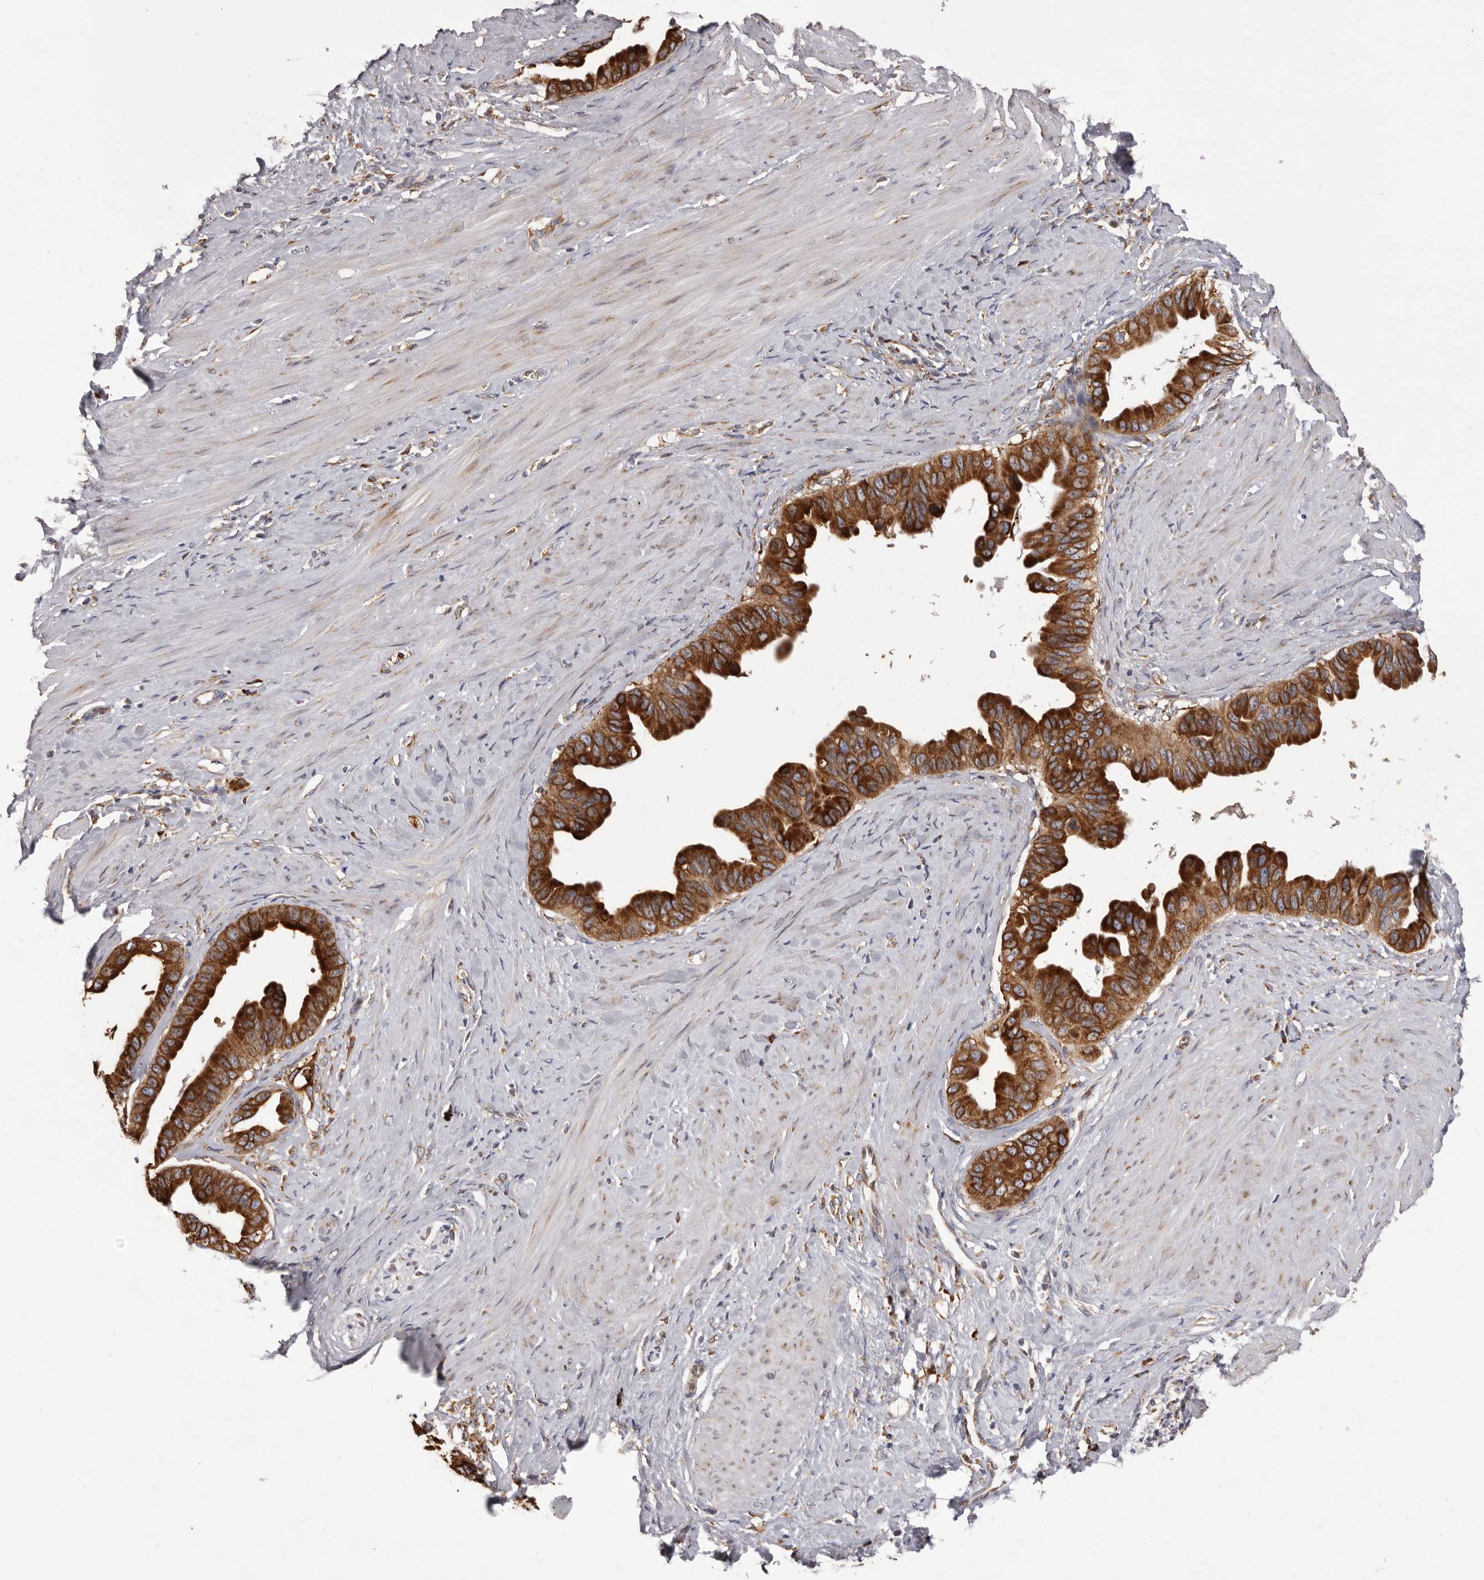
{"staining": {"intensity": "strong", "quantity": ">75%", "location": "cytoplasmic/membranous"}, "tissue": "pancreatic cancer", "cell_type": "Tumor cells", "image_type": "cancer", "snomed": [{"axis": "morphology", "description": "Adenocarcinoma, NOS"}, {"axis": "topography", "description": "Pancreas"}], "caption": "High-magnification brightfield microscopy of pancreatic cancer (adenocarcinoma) stained with DAB (brown) and counterstained with hematoxylin (blue). tumor cells exhibit strong cytoplasmic/membranous staining is seen in about>75% of cells.", "gene": "QRSL1", "patient": {"sex": "female", "age": 56}}